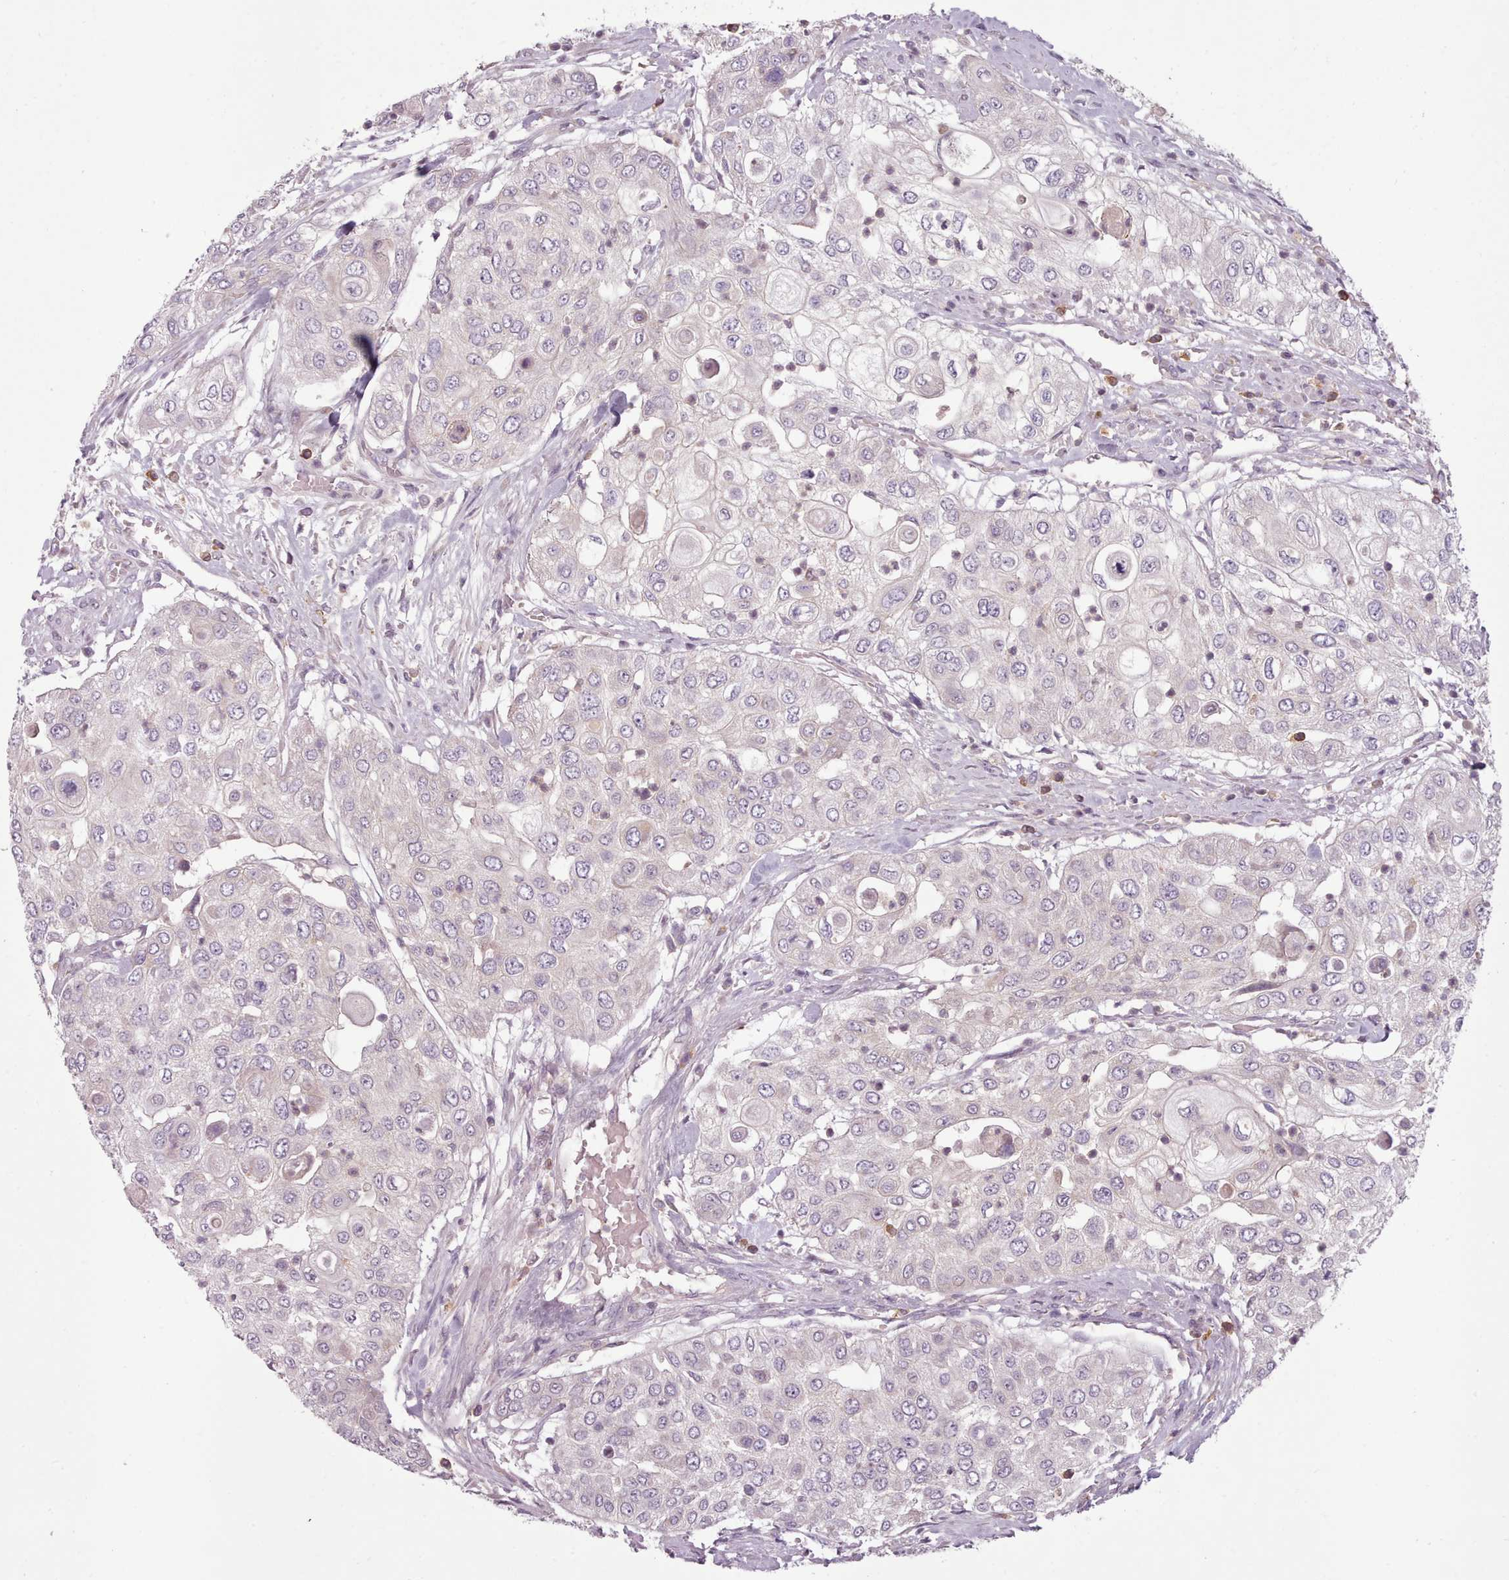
{"staining": {"intensity": "negative", "quantity": "none", "location": "none"}, "tissue": "urothelial cancer", "cell_type": "Tumor cells", "image_type": "cancer", "snomed": [{"axis": "morphology", "description": "Urothelial carcinoma, High grade"}, {"axis": "topography", "description": "Urinary bladder"}], "caption": "DAB immunohistochemical staining of urothelial carcinoma (high-grade) shows no significant staining in tumor cells.", "gene": "LAPTM5", "patient": {"sex": "female", "age": 79}}